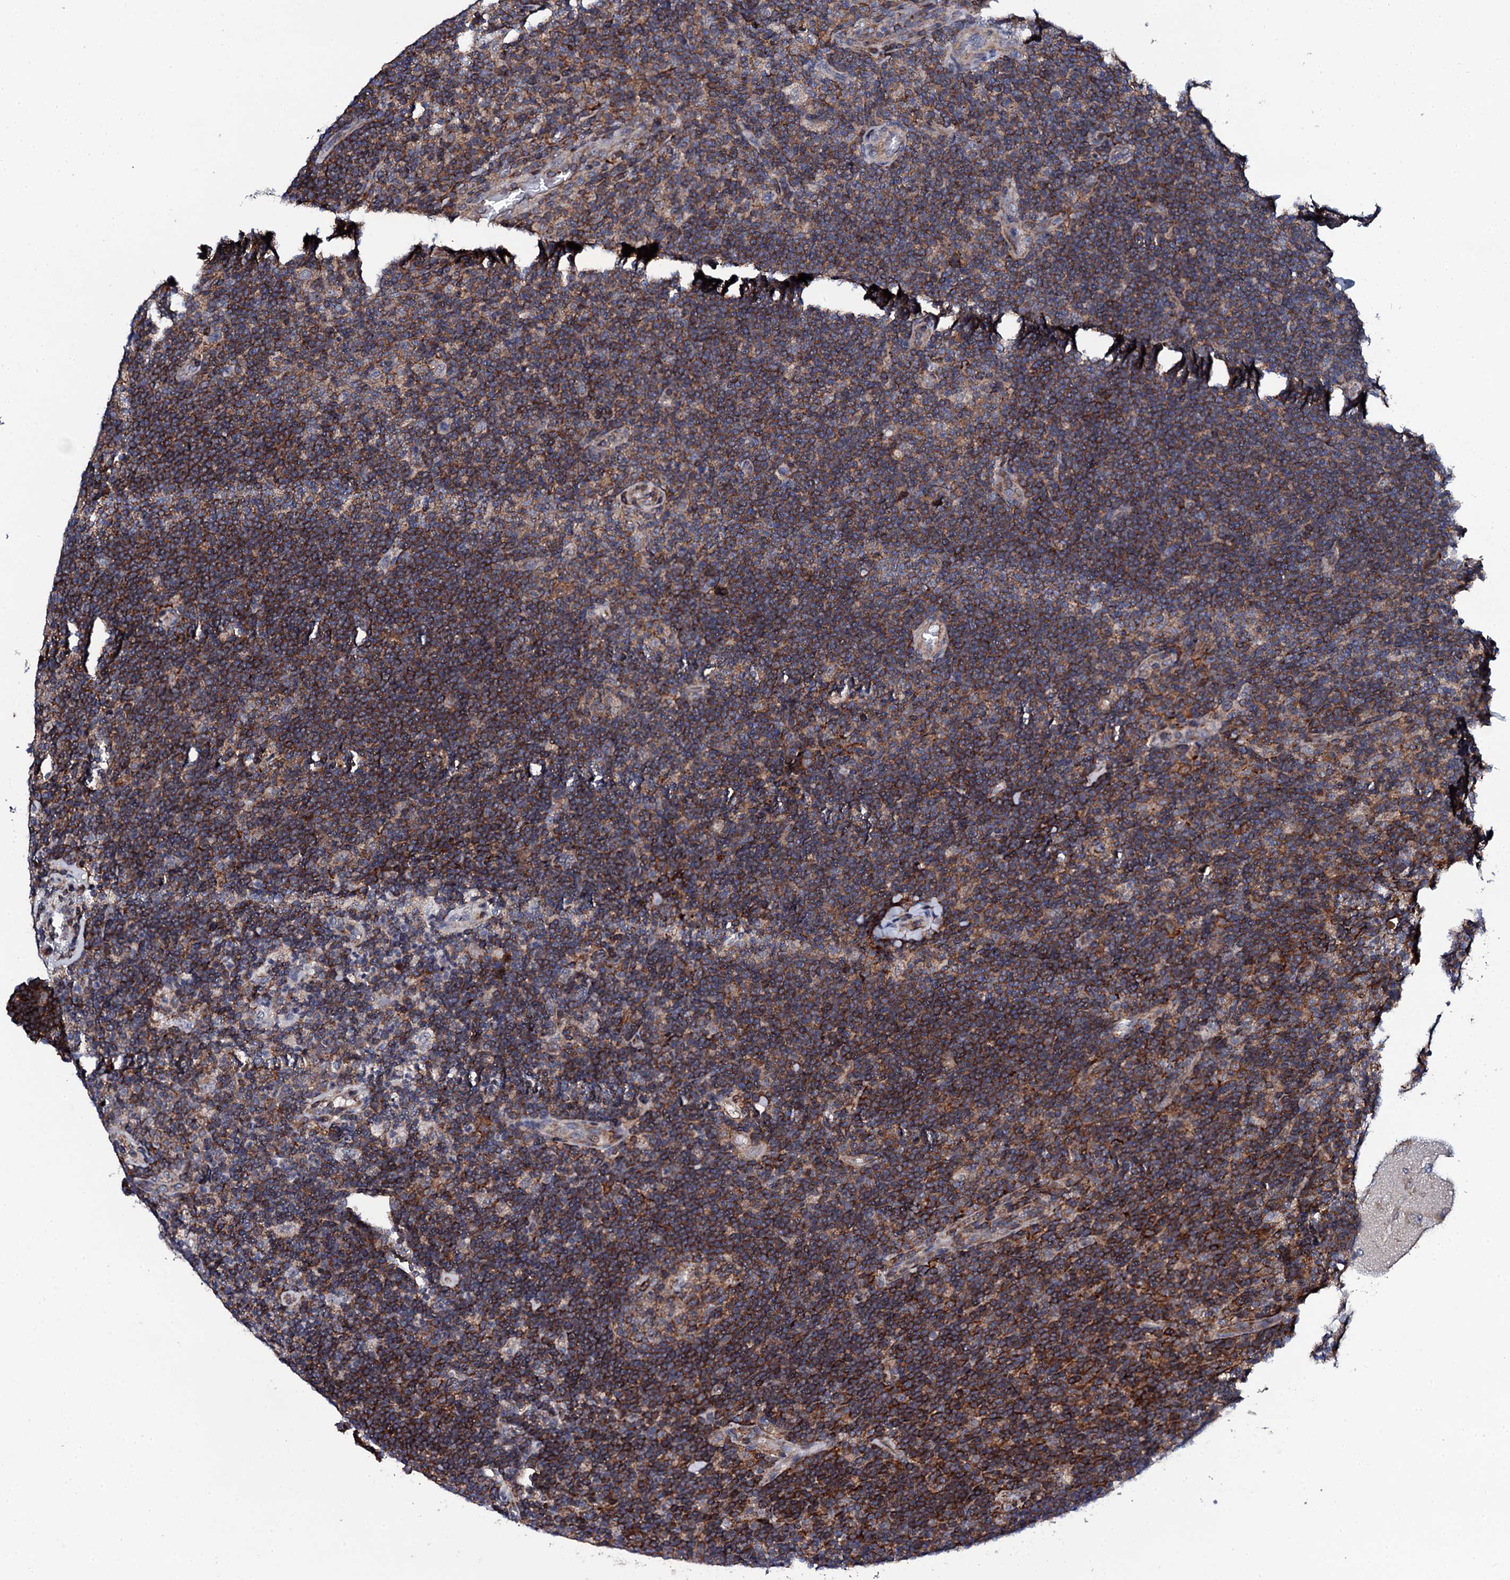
{"staining": {"intensity": "moderate", "quantity": "<25%", "location": "cytoplasmic/membranous"}, "tissue": "lymphoma", "cell_type": "Tumor cells", "image_type": "cancer", "snomed": [{"axis": "morphology", "description": "Hodgkin's disease, NOS"}, {"axis": "topography", "description": "Lymph node"}], "caption": "Immunohistochemistry image of human Hodgkin's disease stained for a protein (brown), which reveals low levels of moderate cytoplasmic/membranous expression in about <25% of tumor cells.", "gene": "COG4", "patient": {"sex": "female", "age": 57}}